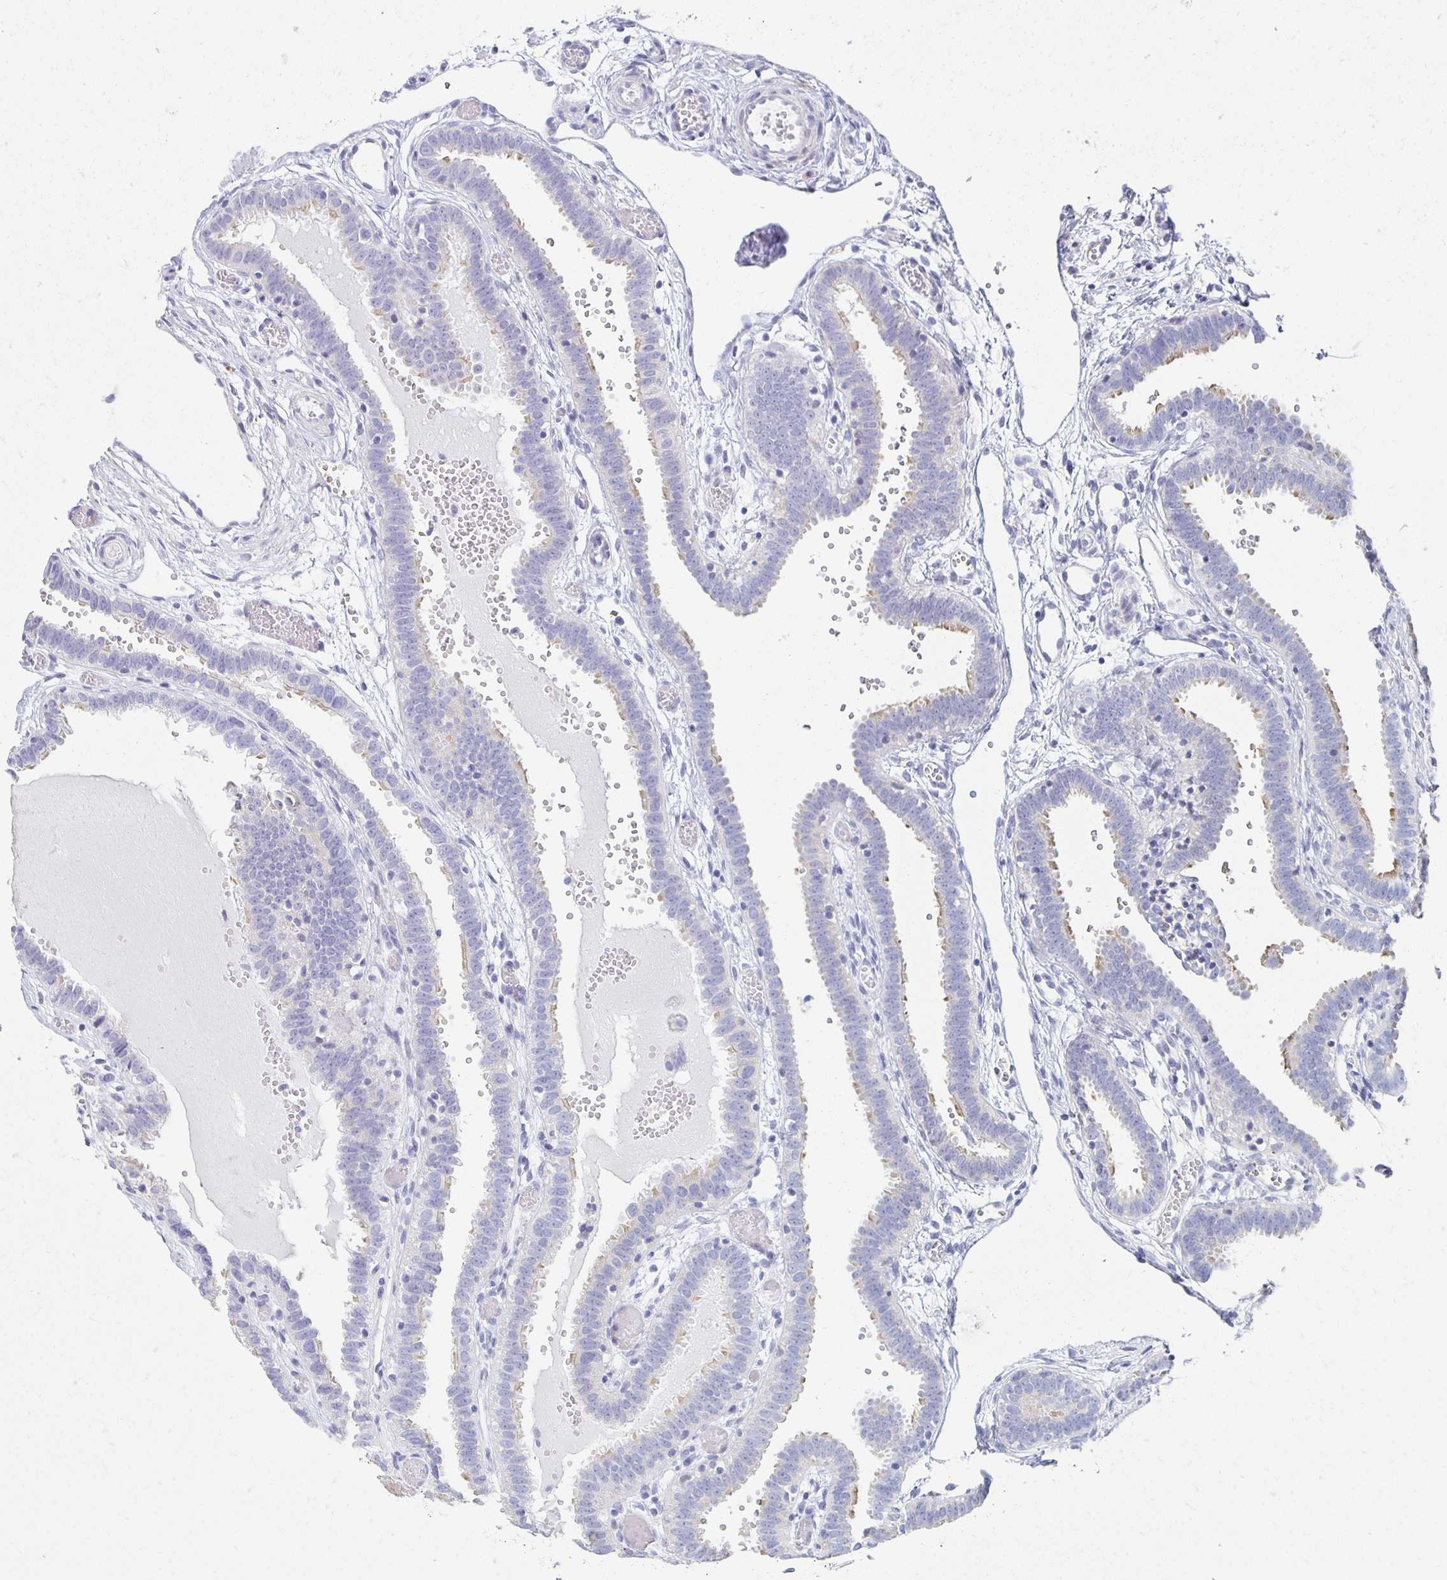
{"staining": {"intensity": "moderate", "quantity": "<25%", "location": "cytoplasmic/membranous"}, "tissue": "fallopian tube", "cell_type": "Glandular cells", "image_type": "normal", "snomed": [{"axis": "morphology", "description": "Normal tissue, NOS"}, {"axis": "topography", "description": "Fallopian tube"}], "caption": "Unremarkable fallopian tube shows moderate cytoplasmic/membranous positivity in approximately <25% of glandular cells, visualized by immunohistochemistry. (IHC, brightfield microscopy, high magnification).", "gene": "TEX44", "patient": {"sex": "female", "age": 37}}